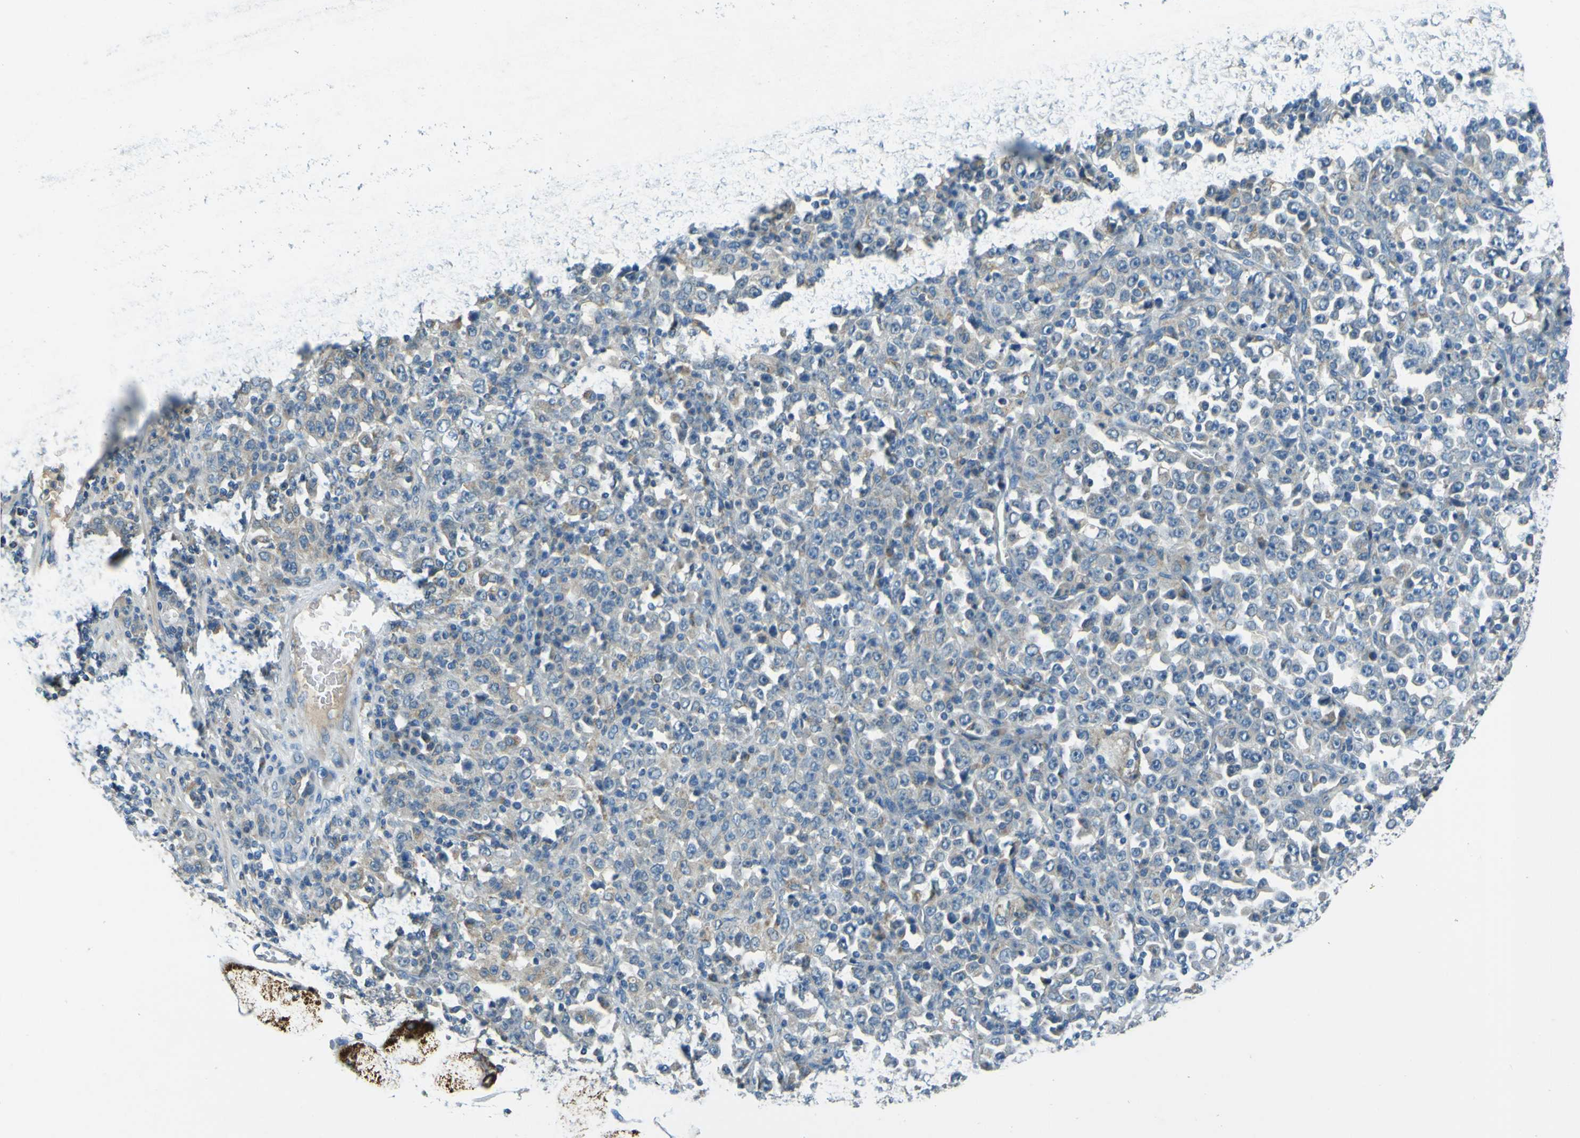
{"staining": {"intensity": "negative", "quantity": "none", "location": "none"}, "tissue": "stomach cancer", "cell_type": "Tumor cells", "image_type": "cancer", "snomed": [{"axis": "morphology", "description": "Normal tissue, NOS"}, {"axis": "morphology", "description": "Adenocarcinoma, NOS"}, {"axis": "topography", "description": "Stomach, upper"}, {"axis": "topography", "description": "Stomach"}], "caption": "Immunohistochemistry (IHC) of human stomach adenocarcinoma reveals no staining in tumor cells.", "gene": "FKTN", "patient": {"sex": "male", "age": 59}}